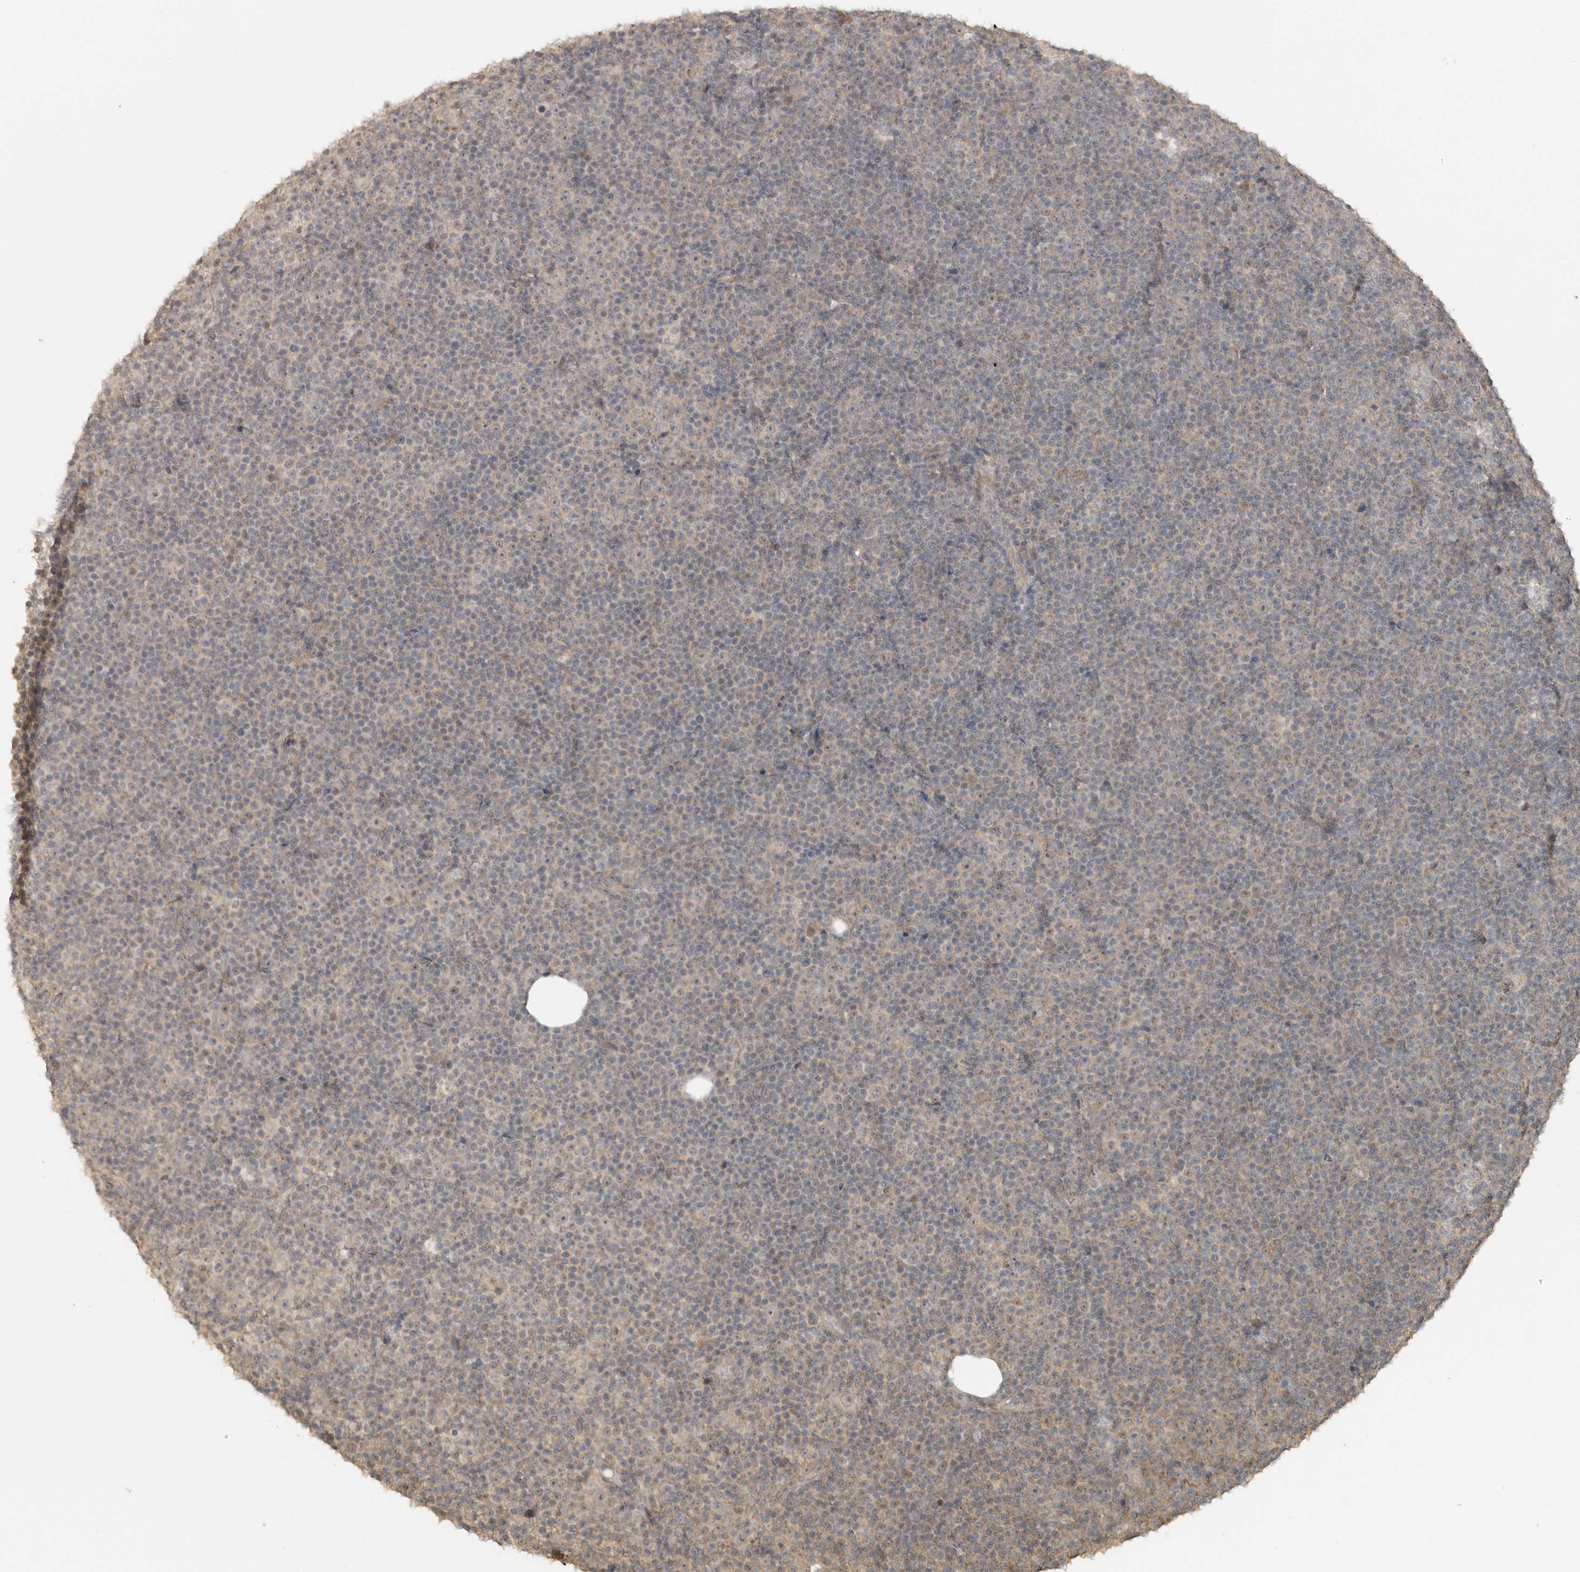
{"staining": {"intensity": "weak", "quantity": "<25%", "location": "cytoplasmic/membranous"}, "tissue": "lymphoma", "cell_type": "Tumor cells", "image_type": "cancer", "snomed": [{"axis": "morphology", "description": "Malignant lymphoma, non-Hodgkin's type, Low grade"}, {"axis": "topography", "description": "Lymph node"}], "caption": "Image shows no significant protein expression in tumor cells of malignant lymphoma, non-Hodgkin's type (low-grade).", "gene": "LLGL1", "patient": {"sex": "female", "age": 67}}